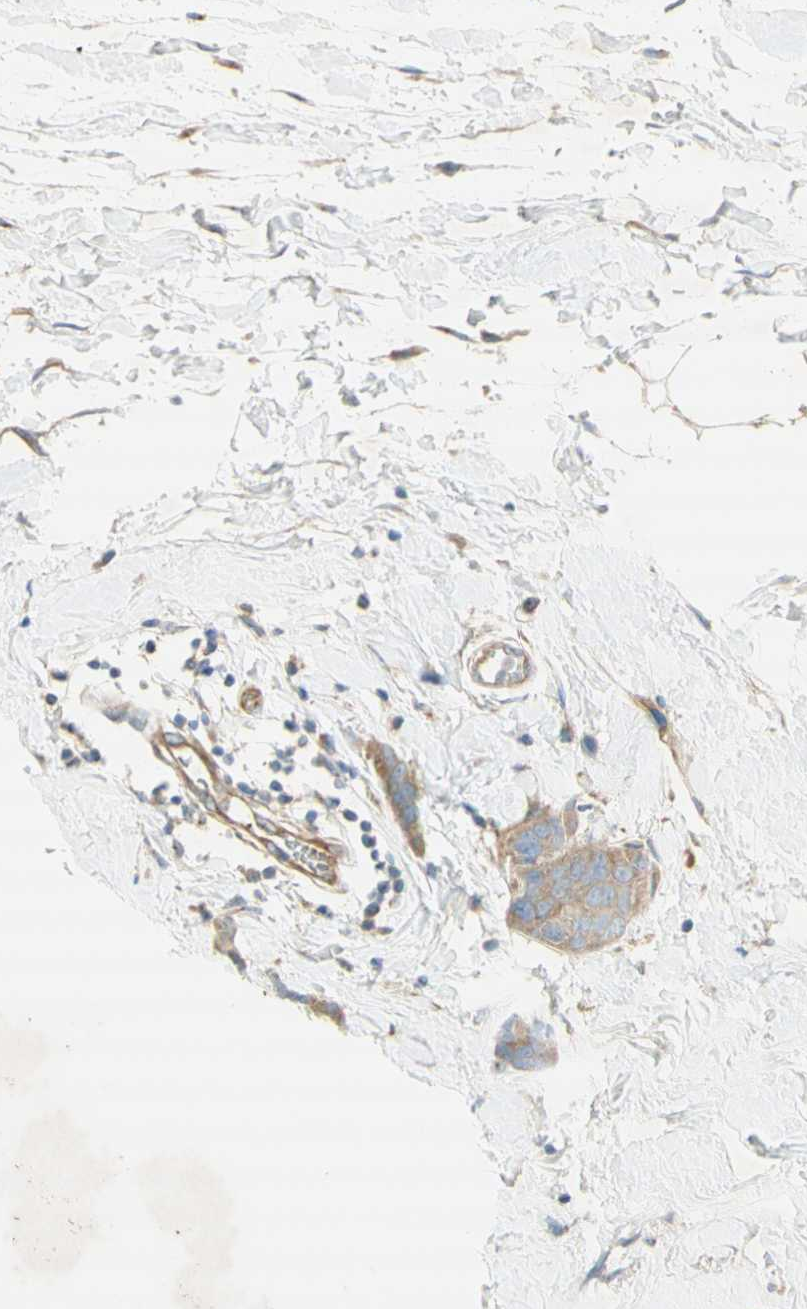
{"staining": {"intensity": "weak", "quantity": ">75%", "location": "cytoplasmic/membranous"}, "tissue": "breast cancer", "cell_type": "Tumor cells", "image_type": "cancer", "snomed": [{"axis": "morphology", "description": "Normal tissue, NOS"}, {"axis": "morphology", "description": "Duct carcinoma"}, {"axis": "topography", "description": "Breast"}], "caption": "Brown immunohistochemical staining in human breast cancer exhibits weak cytoplasmic/membranous expression in approximately >75% of tumor cells.", "gene": "DYNC1H1", "patient": {"sex": "female", "age": 50}}